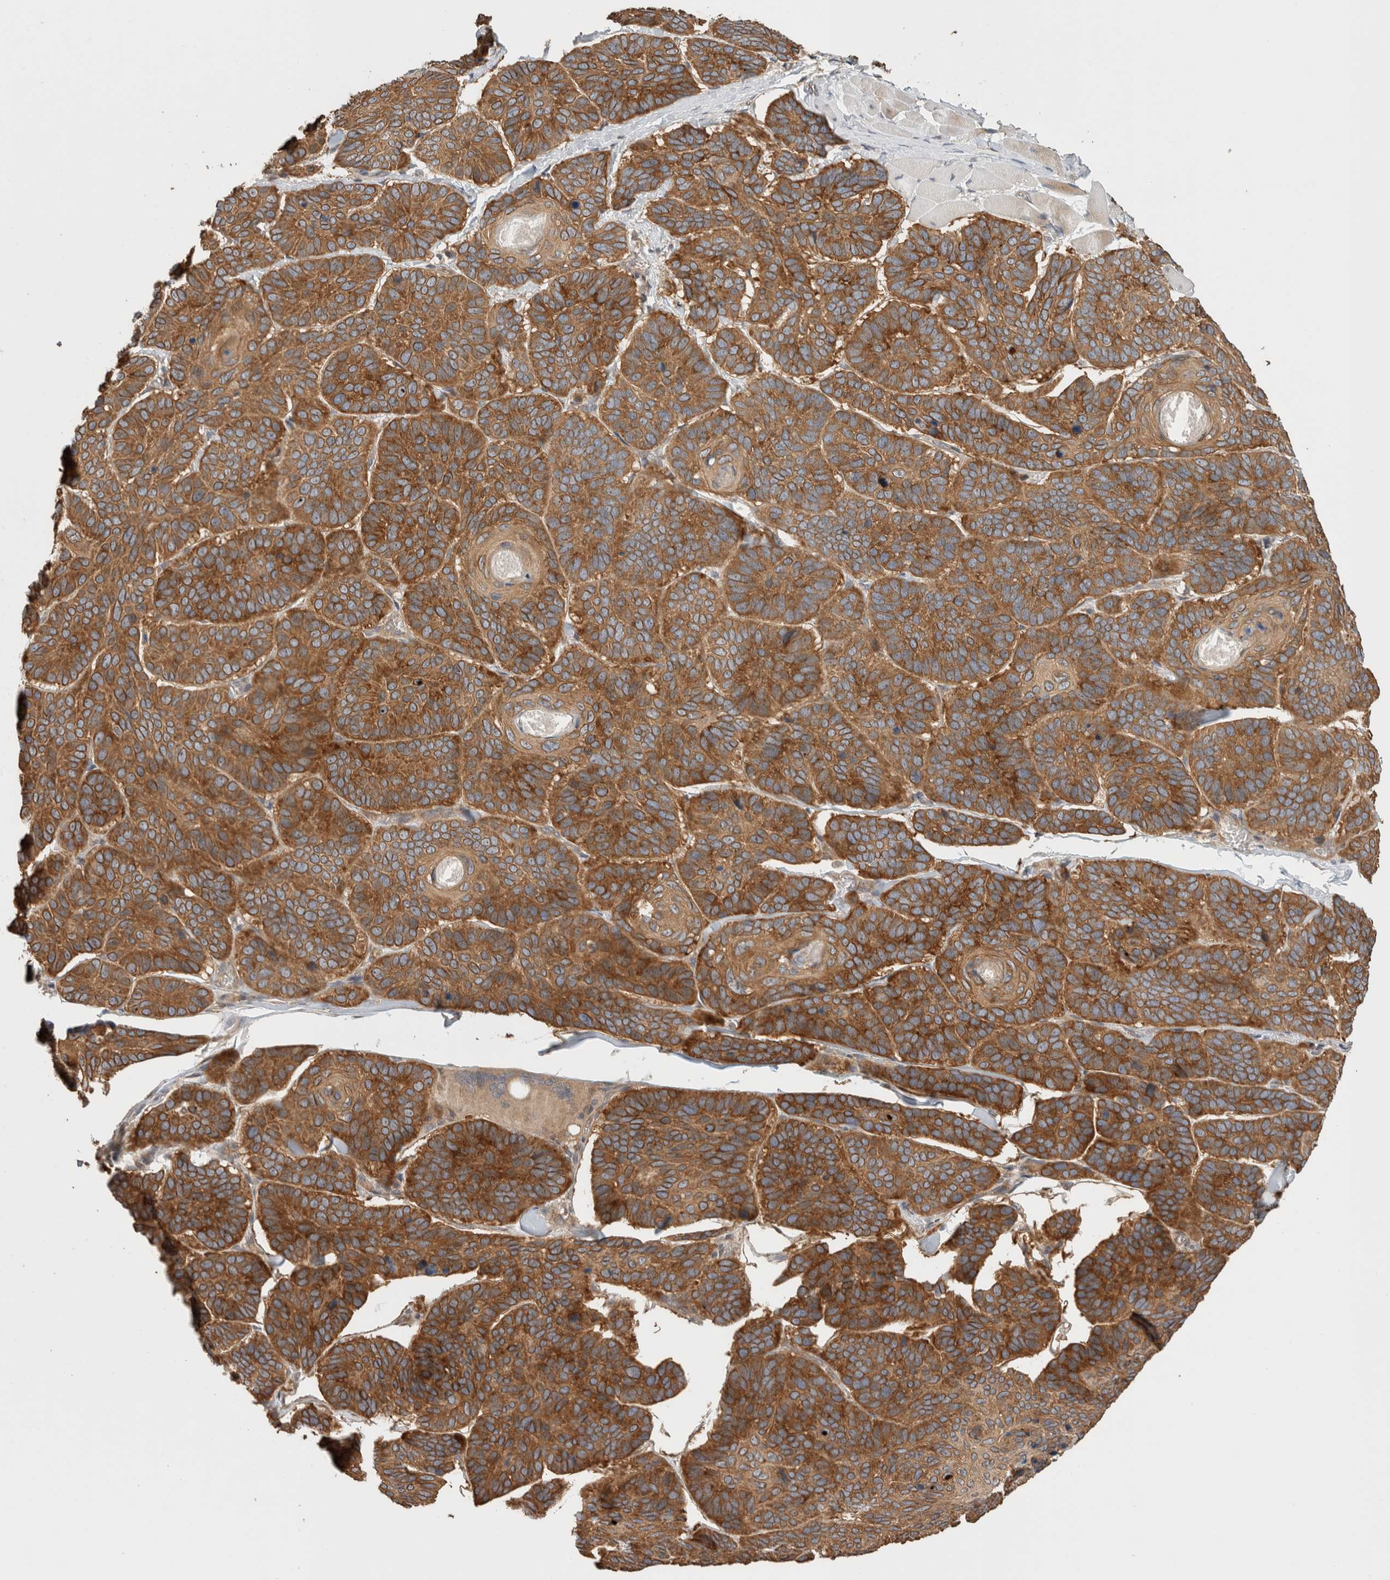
{"staining": {"intensity": "strong", "quantity": ">75%", "location": "cytoplasmic/membranous"}, "tissue": "skin cancer", "cell_type": "Tumor cells", "image_type": "cancer", "snomed": [{"axis": "morphology", "description": "Basal cell carcinoma"}, {"axis": "topography", "description": "Skin"}], "caption": "A histopathology image of human skin basal cell carcinoma stained for a protein demonstrates strong cytoplasmic/membranous brown staining in tumor cells.", "gene": "PUM1", "patient": {"sex": "male", "age": 62}}